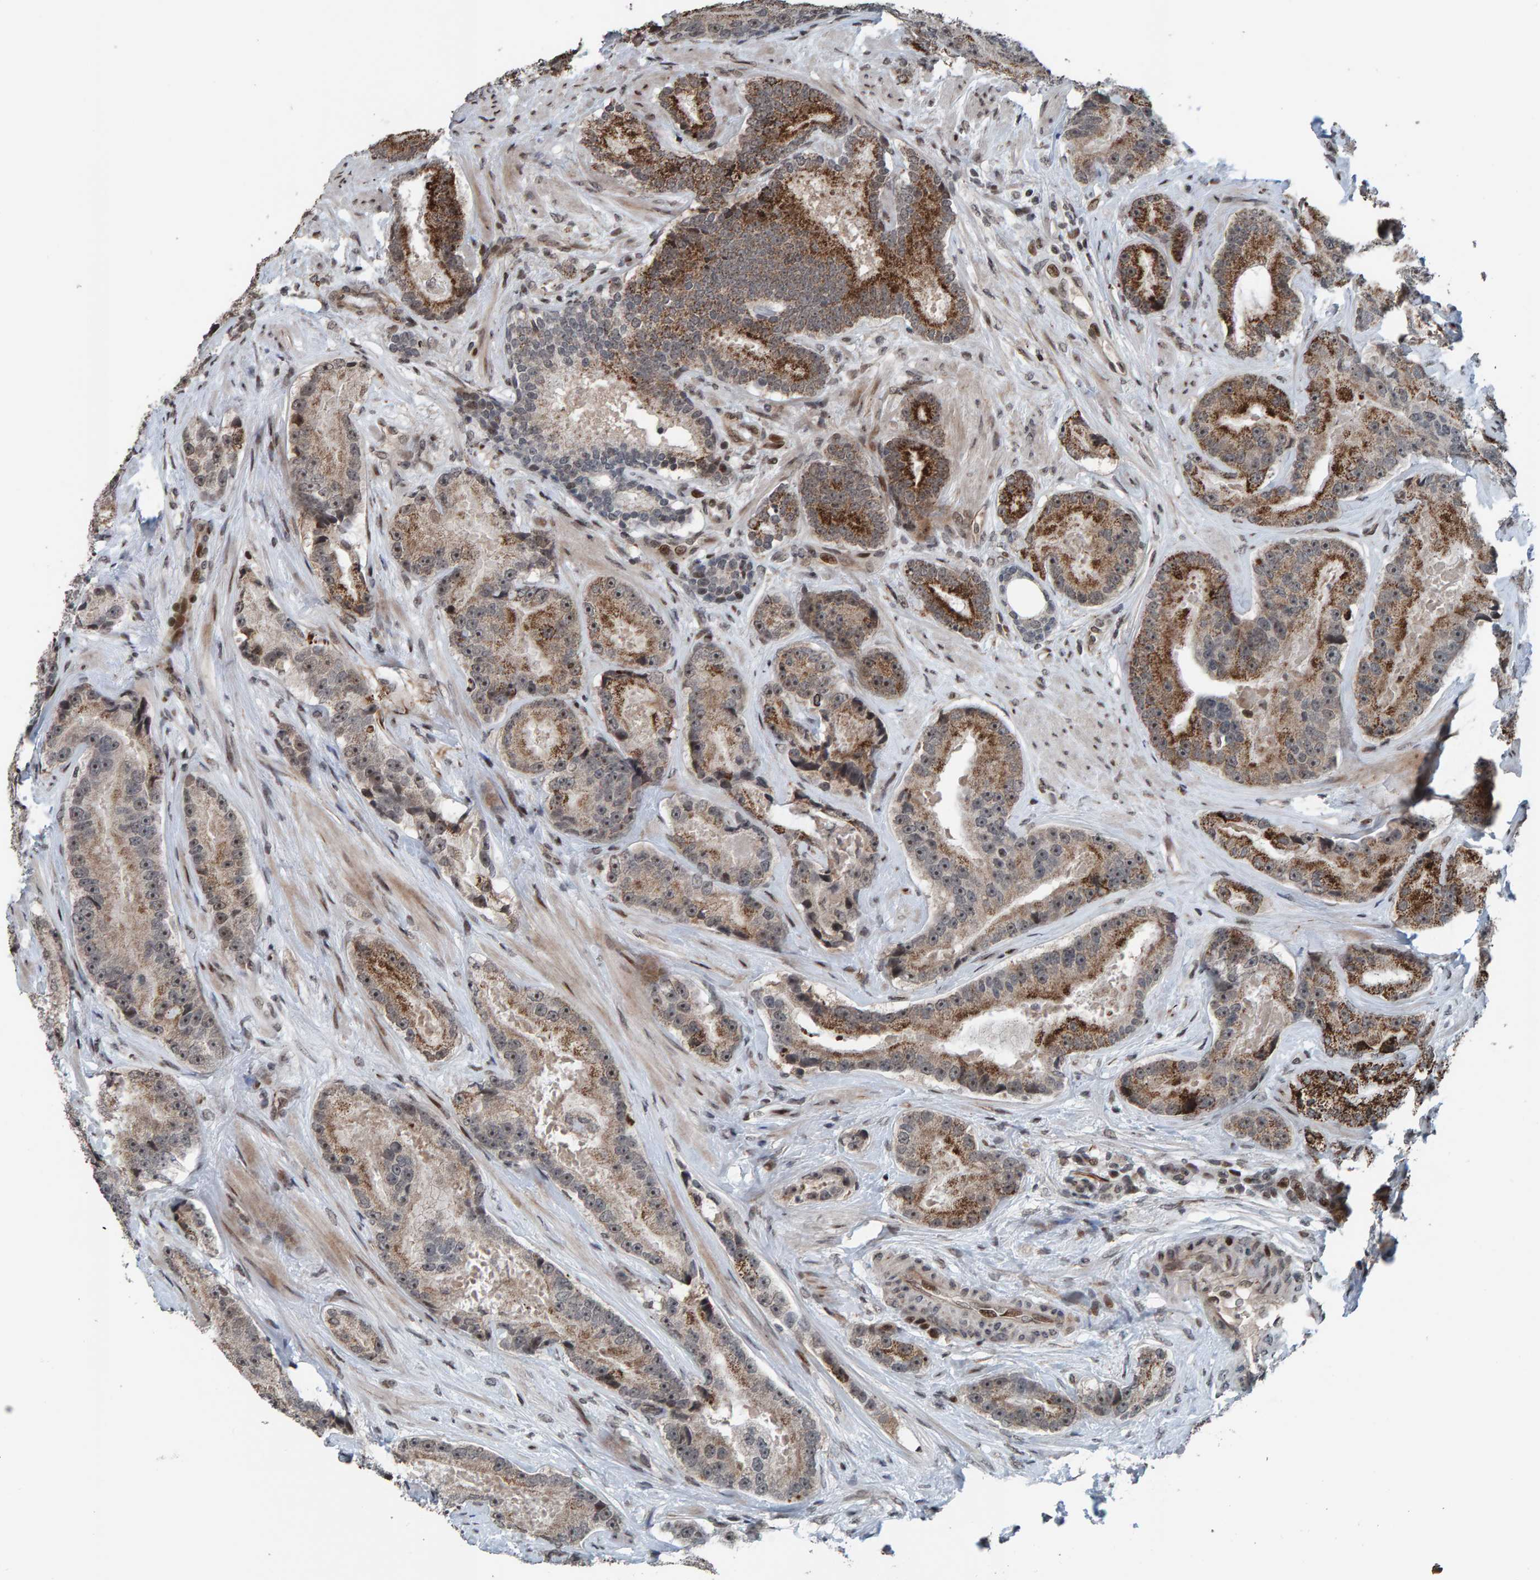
{"staining": {"intensity": "moderate", "quantity": "25%-75%", "location": "cytoplasmic/membranous"}, "tissue": "prostate cancer", "cell_type": "Tumor cells", "image_type": "cancer", "snomed": [{"axis": "morphology", "description": "Adenocarcinoma, High grade"}, {"axis": "topography", "description": "Prostate"}], "caption": "Immunohistochemistry (IHC) of human prostate cancer (high-grade adenocarcinoma) shows medium levels of moderate cytoplasmic/membranous positivity in approximately 25%-75% of tumor cells.", "gene": "ZNF366", "patient": {"sex": "male", "age": 55}}